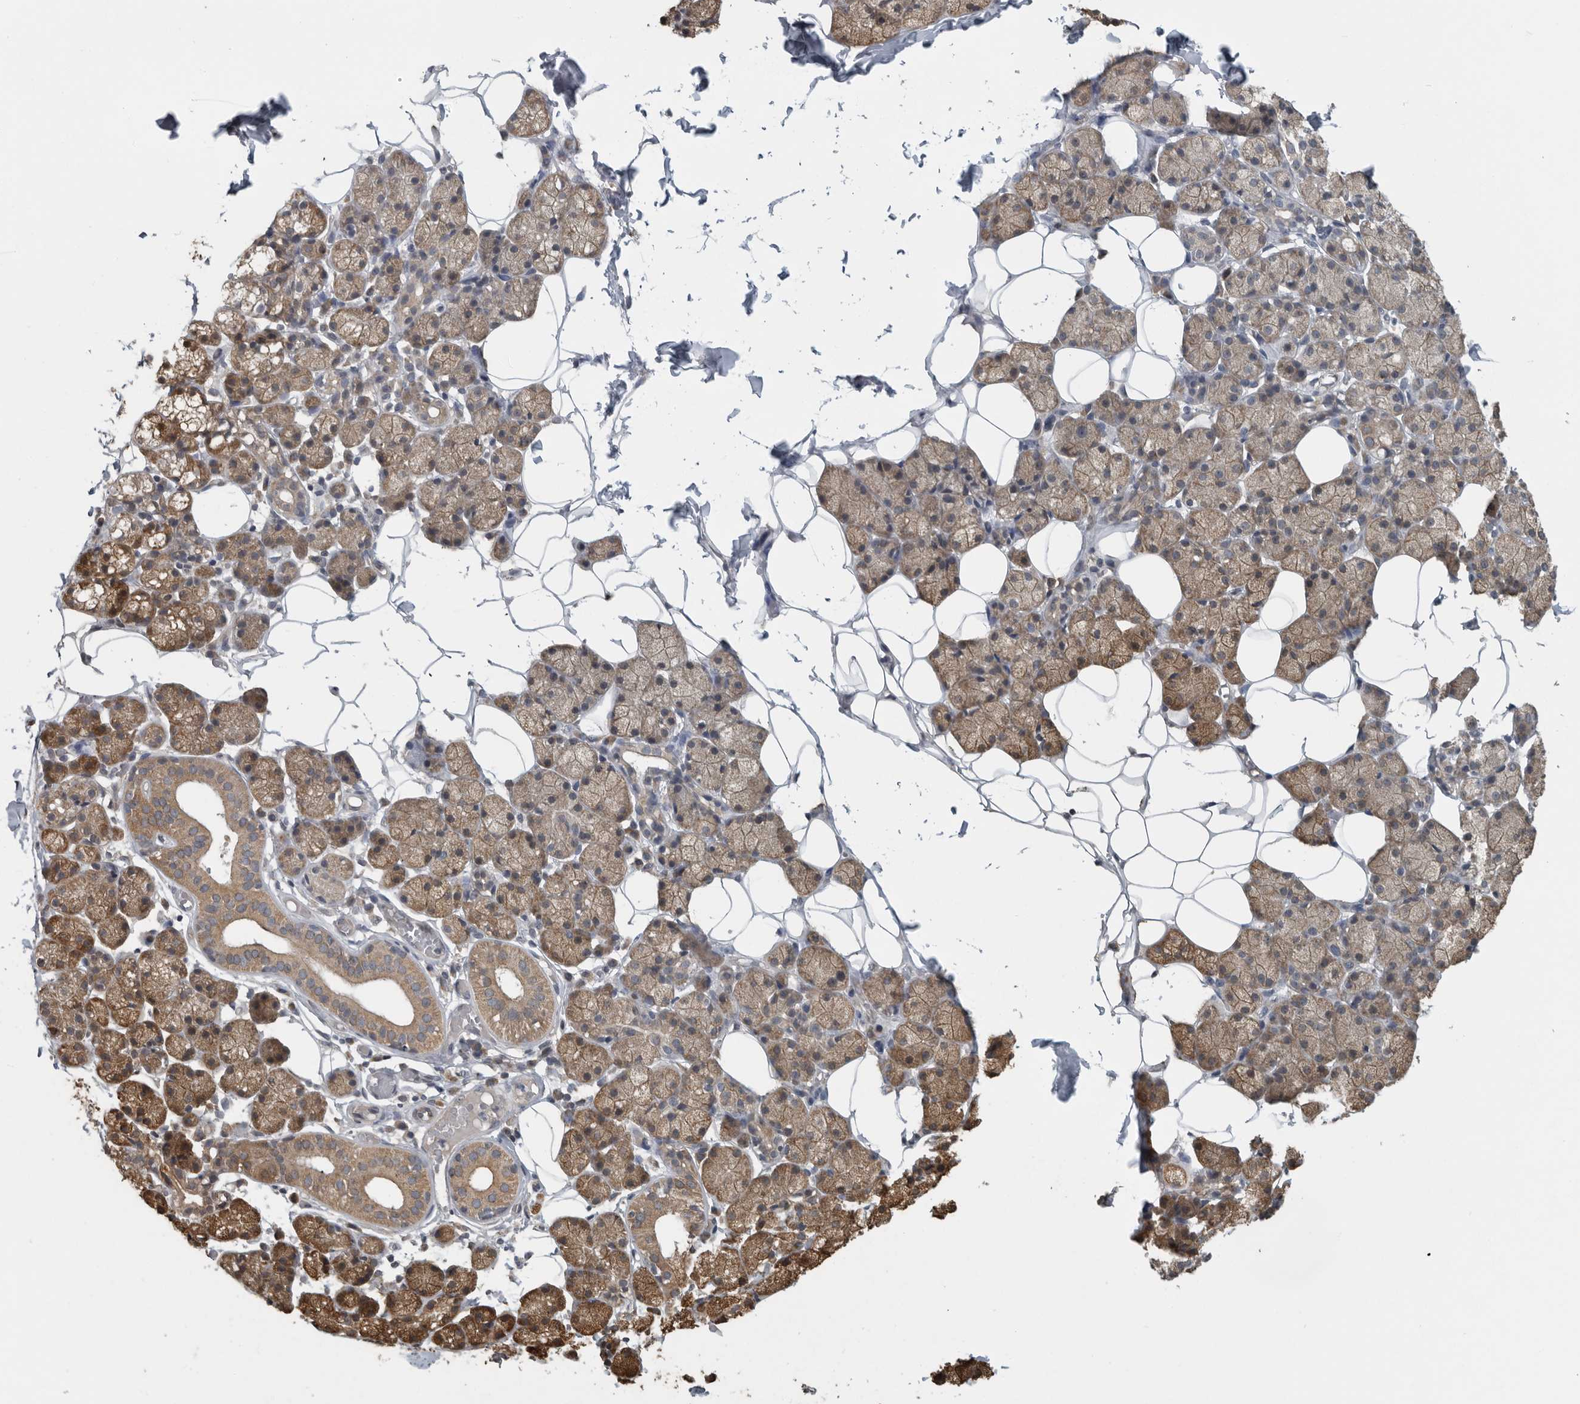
{"staining": {"intensity": "moderate", "quantity": "25%-75%", "location": "cytoplasmic/membranous"}, "tissue": "salivary gland", "cell_type": "Glandular cells", "image_type": "normal", "snomed": [{"axis": "morphology", "description": "Normal tissue, NOS"}, {"axis": "topography", "description": "Salivary gland"}], "caption": "Glandular cells show moderate cytoplasmic/membranous staining in about 25%-75% of cells in benign salivary gland. (DAB (3,3'-diaminobenzidine) = brown stain, brightfield microscopy at high magnification).", "gene": "AFAP1", "patient": {"sex": "female", "age": 33}}